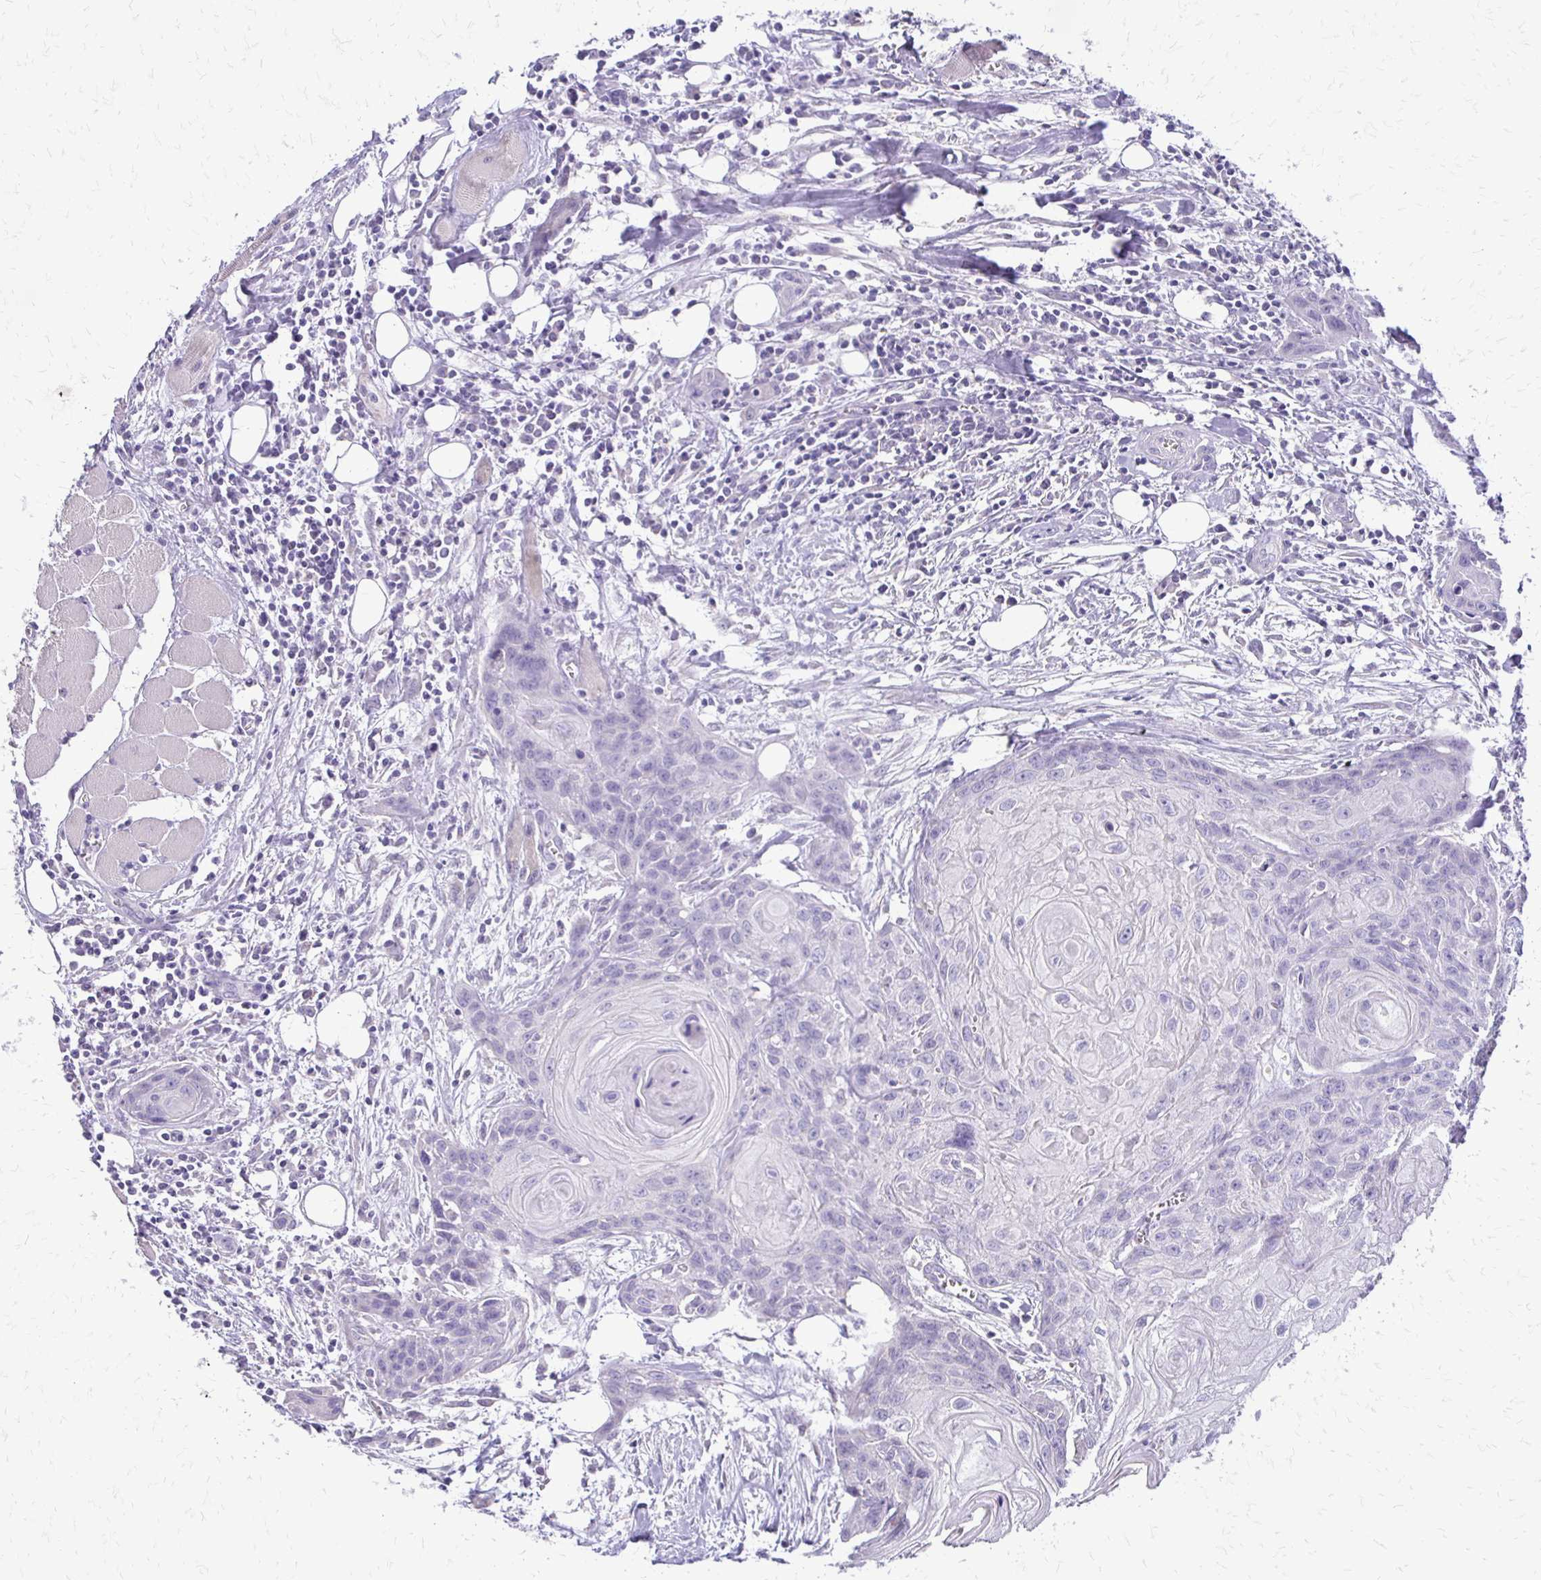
{"staining": {"intensity": "negative", "quantity": "none", "location": "none"}, "tissue": "head and neck cancer", "cell_type": "Tumor cells", "image_type": "cancer", "snomed": [{"axis": "morphology", "description": "Squamous cell carcinoma, NOS"}, {"axis": "topography", "description": "Oral tissue"}, {"axis": "topography", "description": "Head-Neck"}], "caption": "Human head and neck squamous cell carcinoma stained for a protein using immunohistochemistry exhibits no positivity in tumor cells.", "gene": "ALPG", "patient": {"sex": "male", "age": 58}}